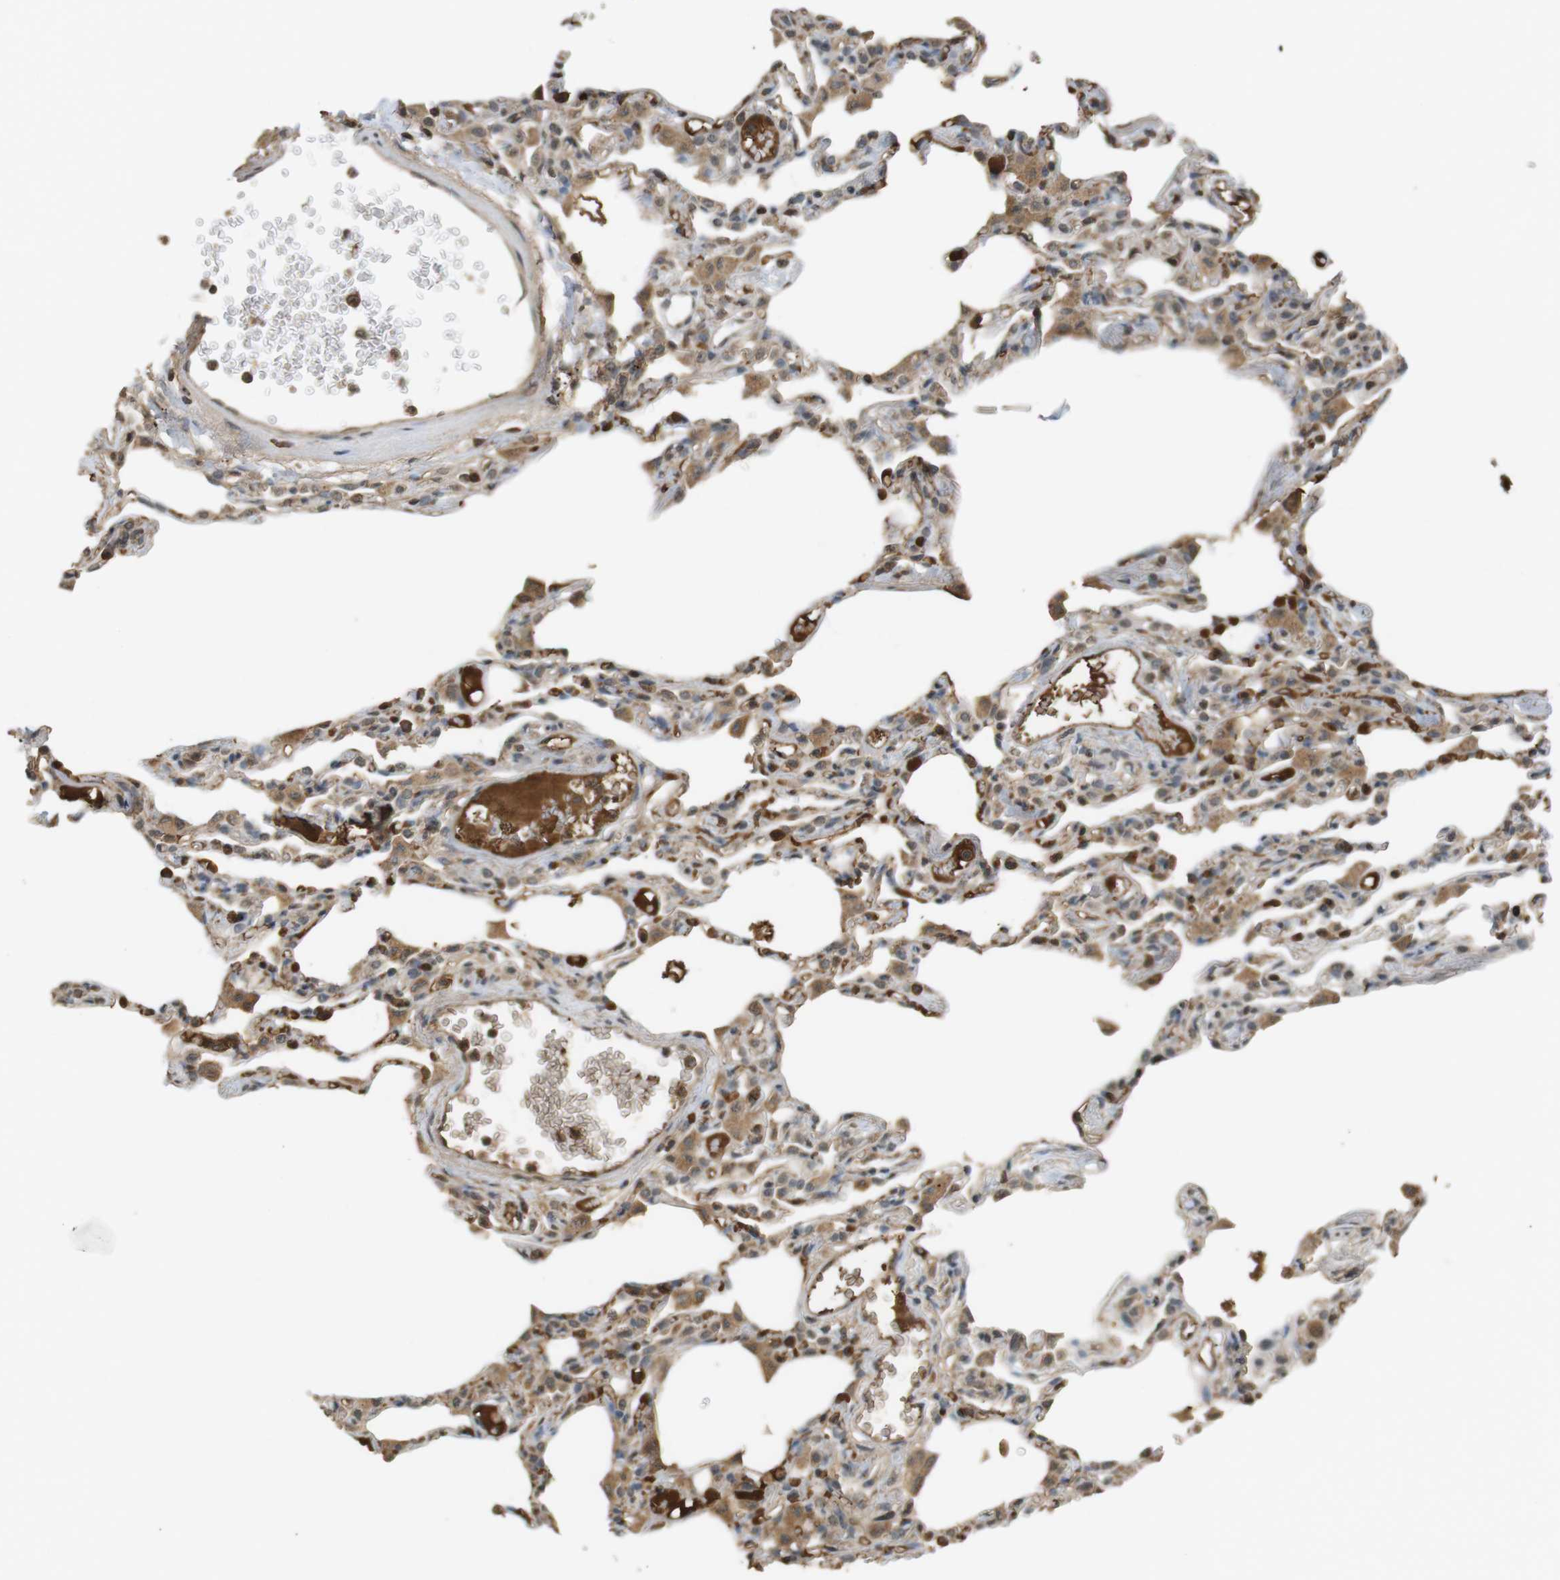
{"staining": {"intensity": "moderate", "quantity": "25%-75%", "location": "cytoplasmic/membranous,nuclear"}, "tissue": "lung", "cell_type": "Alveolar cells", "image_type": "normal", "snomed": [{"axis": "morphology", "description": "Normal tissue, NOS"}, {"axis": "topography", "description": "Lung"}], "caption": "Protein expression analysis of normal human lung reveals moderate cytoplasmic/membranous,nuclear expression in about 25%-75% of alveolar cells.", "gene": "SRR", "patient": {"sex": "female", "age": 49}}